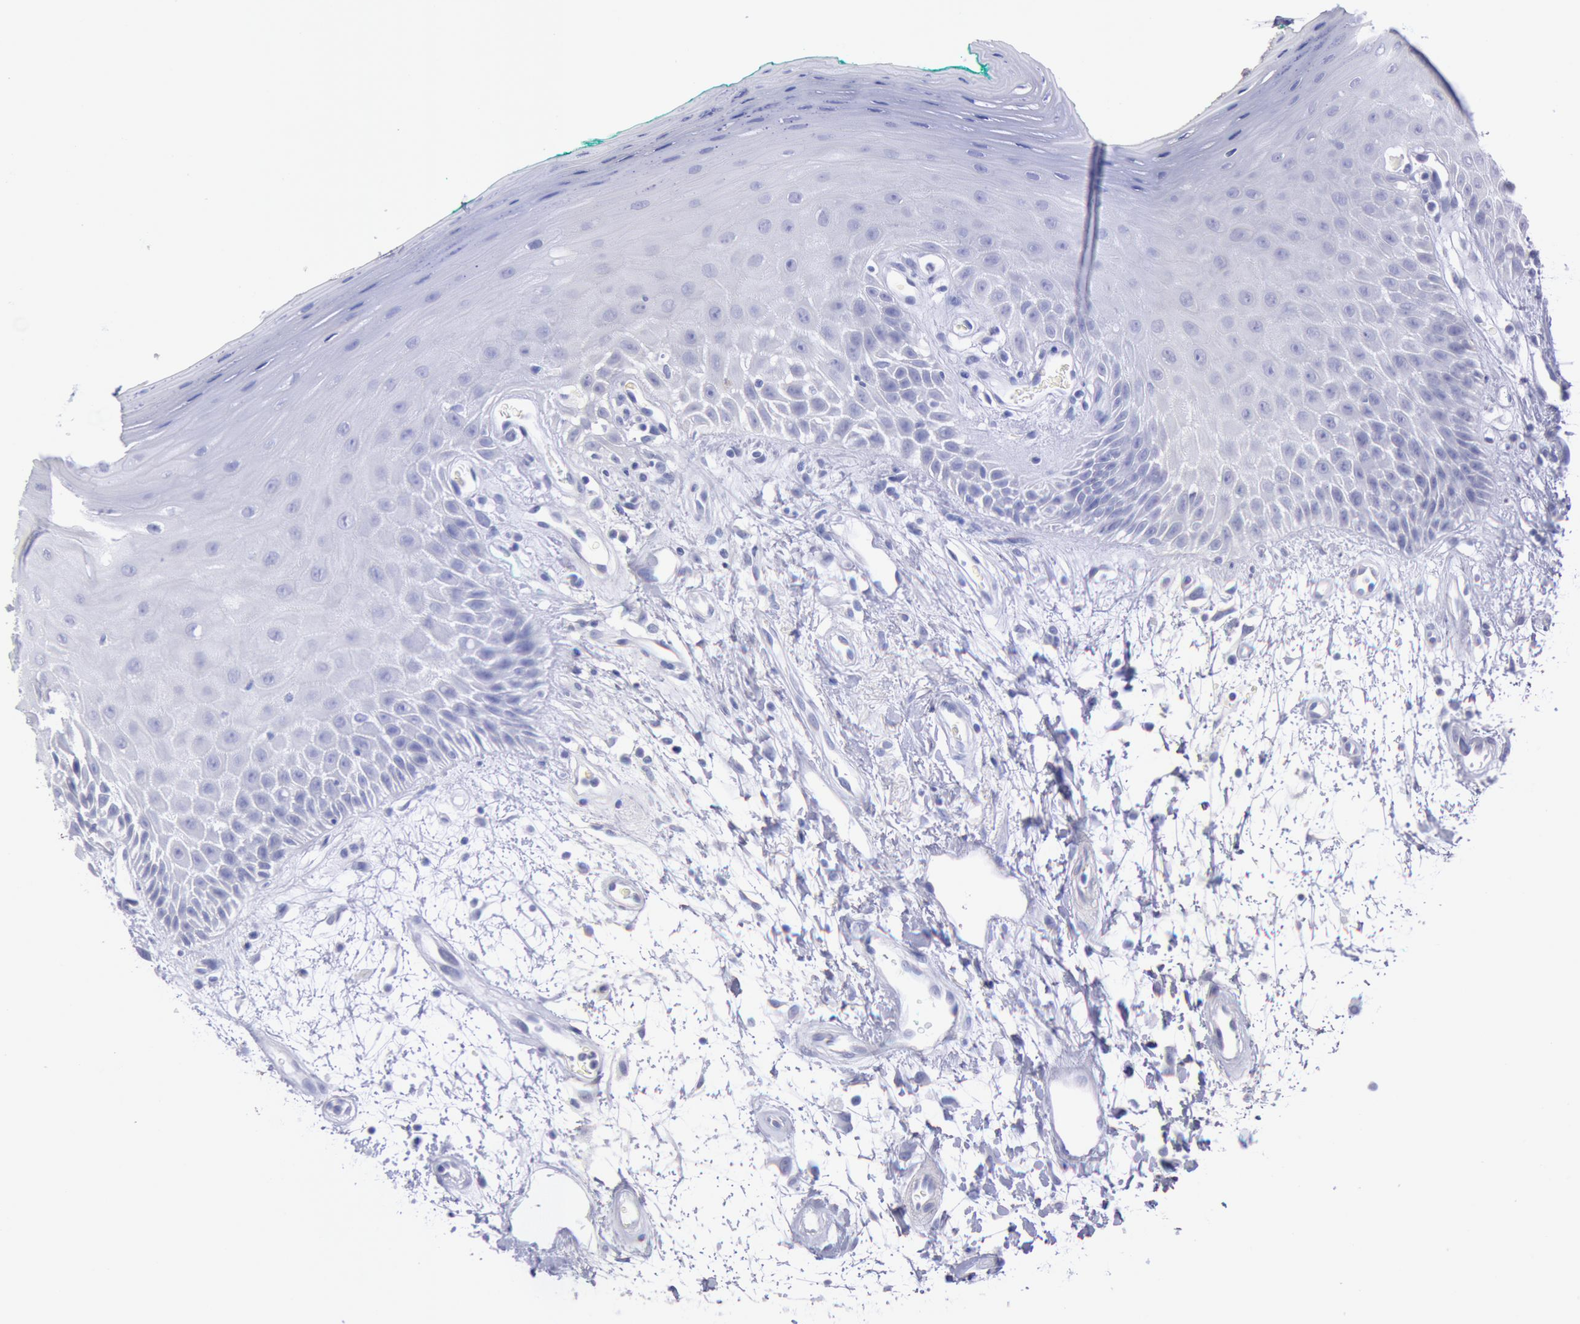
{"staining": {"intensity": "negative", "quantity": "none", "location": "none"}, "tissue": "oral mucosa", "cell_type": "Squamous epithelial cells", "image_type": "normal", "snomed": [{"axis": "morphology", "description": "Normal tissue, NOS"}, {"axis": "morphology", "description": "Squamous cell carcinoma, NOS"}, {"axis": "topography", "description": "Skeletal muscle"}, {"axis": "topography", "description": "Oral tissue"}, {"axis": "topography", "description": "Head-Neck"}], "caption": "IHC image of normal human oral mucosa stained for a protein (brown), which displays no expression in squamous epithelial cells. The staining was performed using DAB (3,3'-diaminobenzidine) to visualize the protein expression in brown, while the nuclei were stained in blue with hematoxylin (Magnification: 20x).", "gene": "MYH6", "patient": {"sex": "female", "age": 84}}